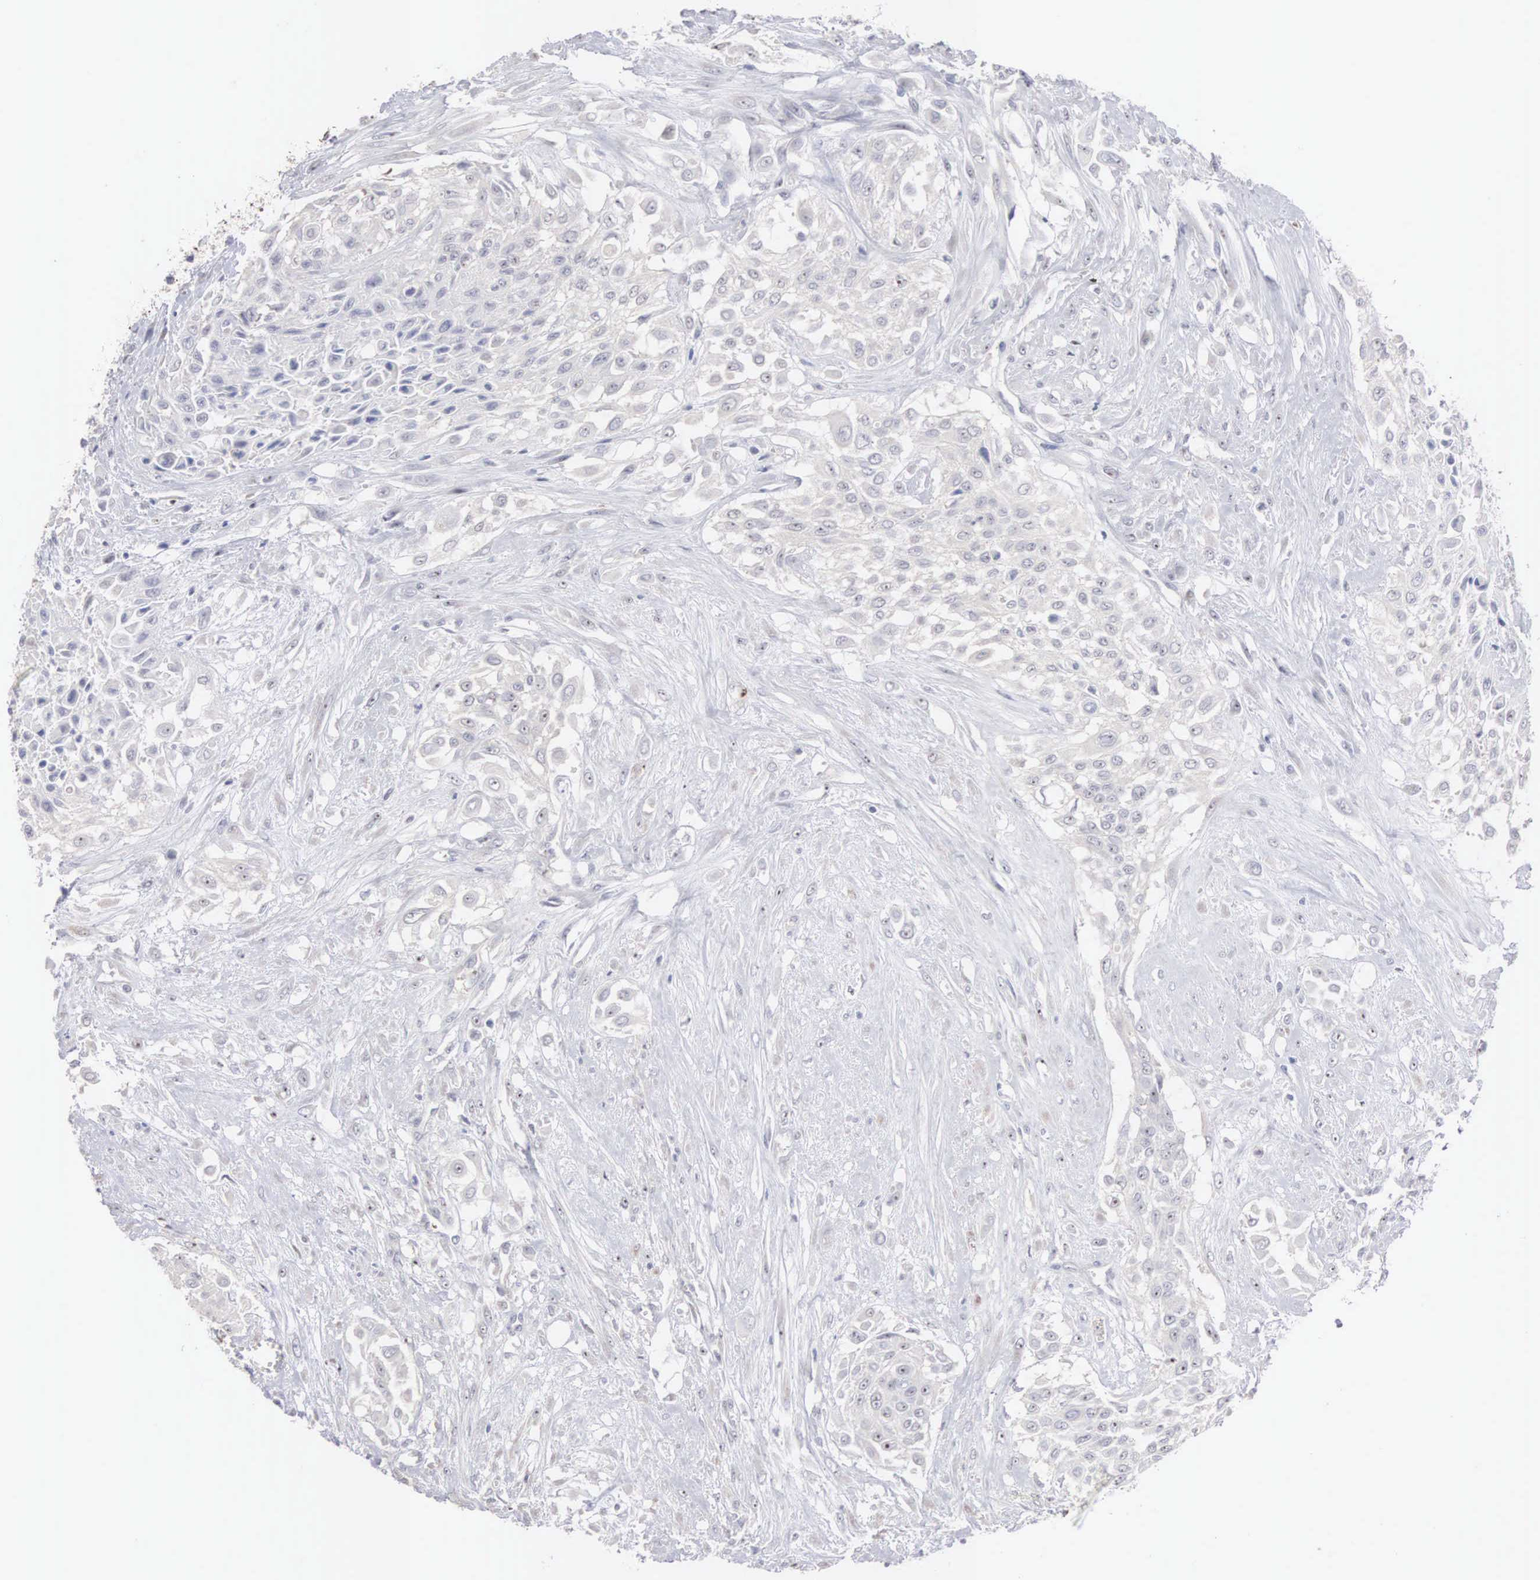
{"staining": {"intensity": "negative", "quantity": "none", "location": "none"}, "tissue": "urothelial cancer", "cell_type": "Tumor cells", "image_type": "cancer", "snomed": [{"axis": "morphology", "description": "Urothelial carcinoma, High grade"}, {"axis": "topography", "description": "Urinary bladder"}], "caption": "The image displays no significant positivity in tumor cells of urothelial cancer.", "gene": "ACOT4", "patient": {"sex": "male", "age": 57}}